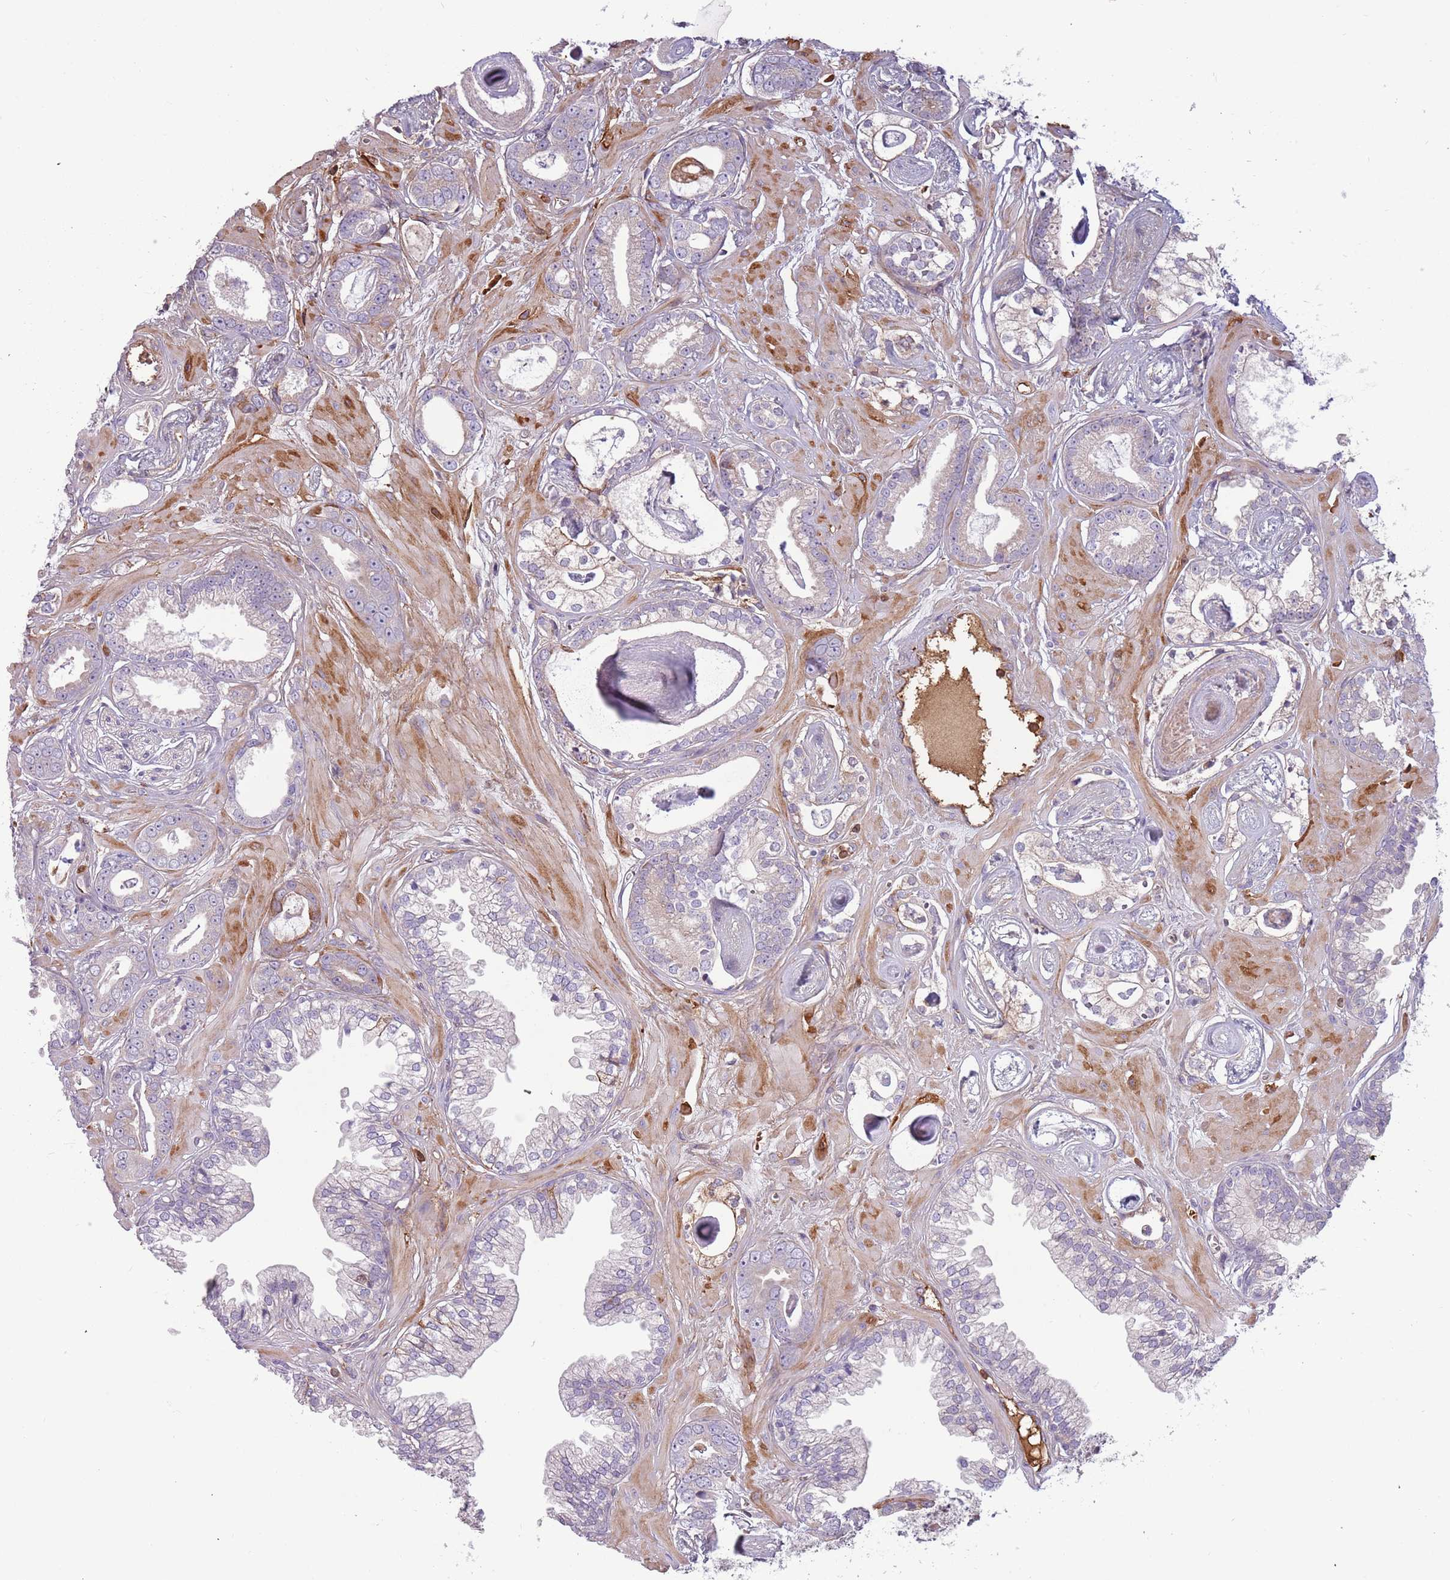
{"staining": {"intensity": "negative", "quantity": "none", "location": "none"}, "tissue": "prostate cancer", "cell_type": "Tumor cells", "image_type": "cancer", "snomed": [{"axis": "morphology", "description": "Adenocarcinoma, Low grade"}, {"axis": "topography", "description": "Prostate"}], "caption": "Image shows no significant protein positivity in tumor cells of prostate cancer.", "gene": "NADK", "patient": {"sex": "male", "age": 60}}